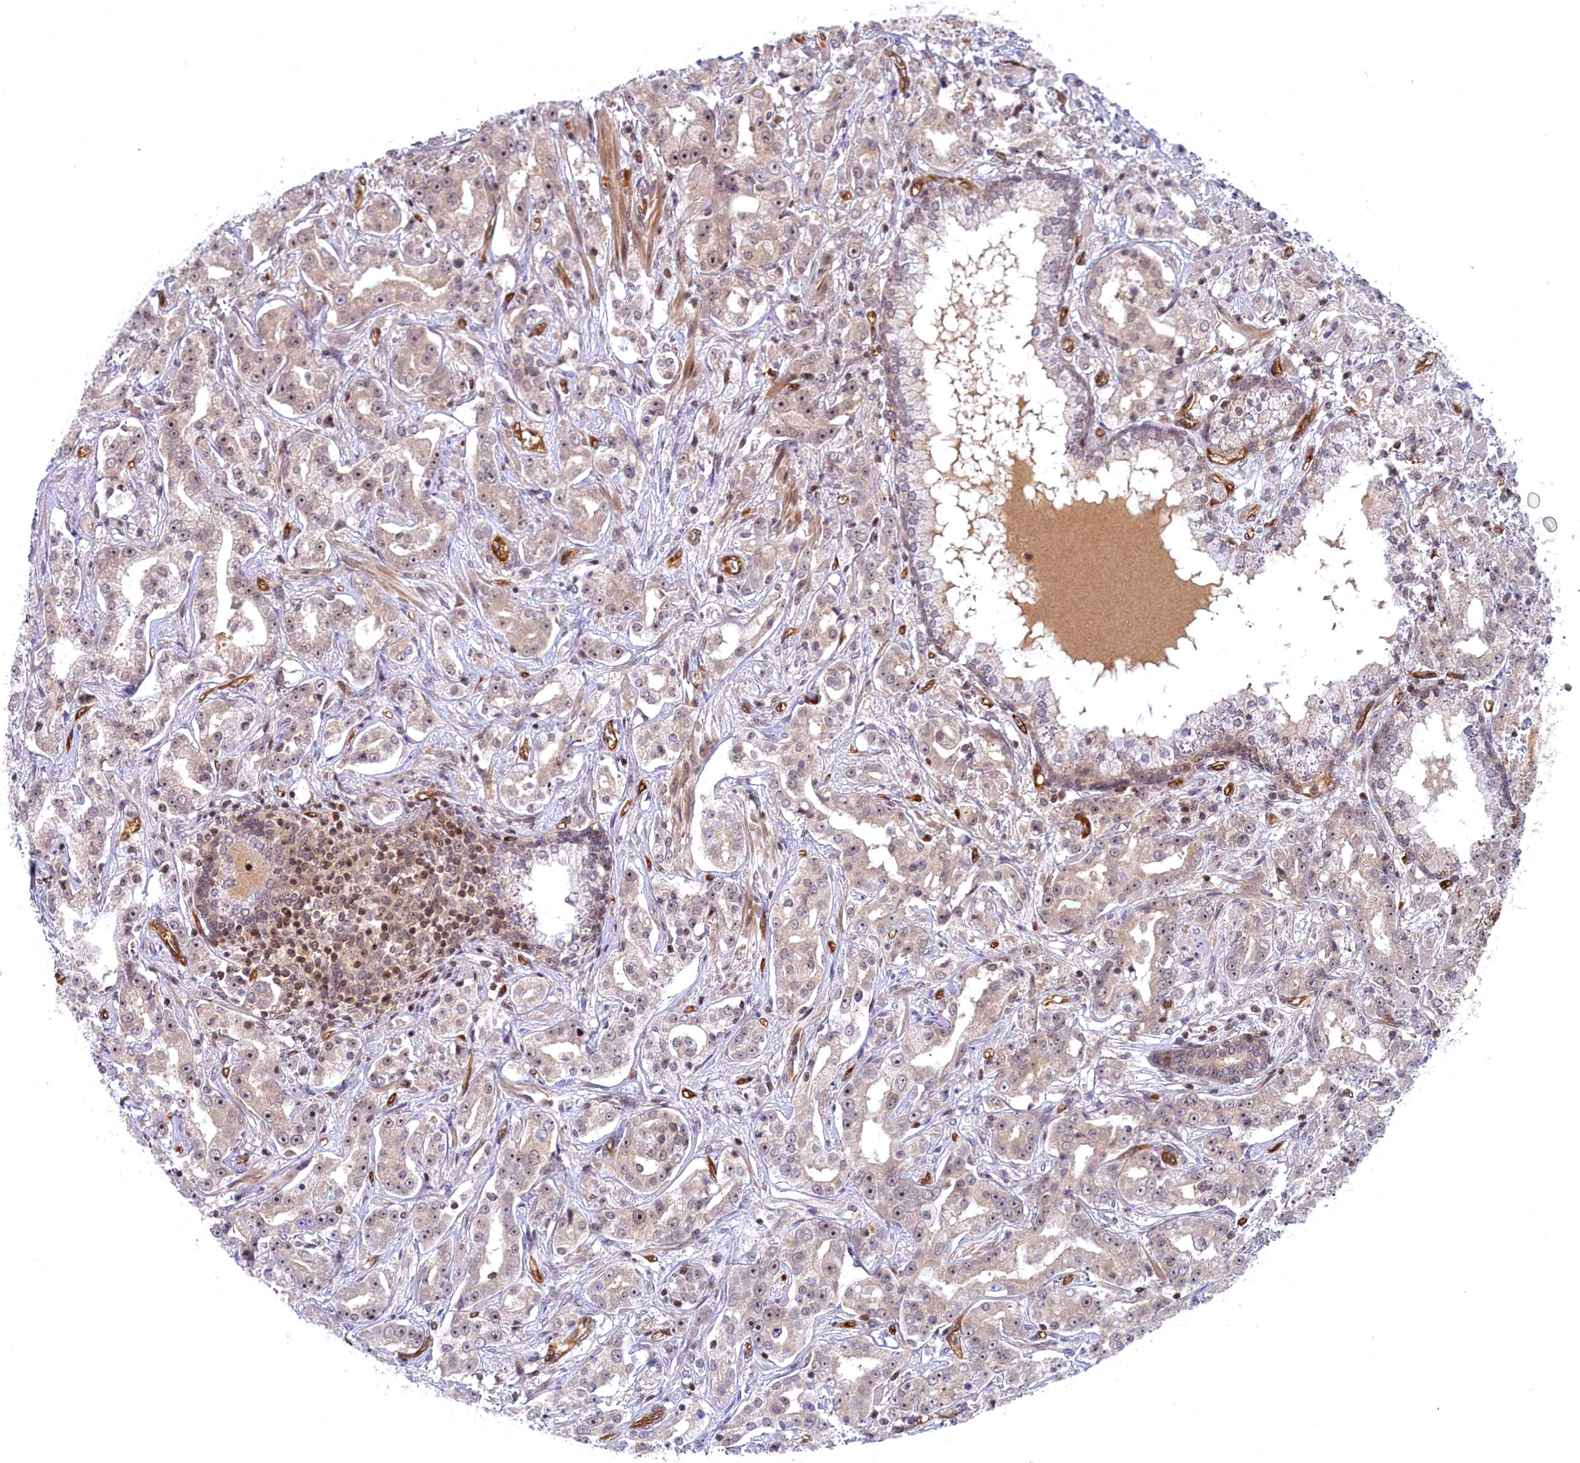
{"staining": {"intensity": "weak", "quantity": "25%-75%", "location": "cytoplasmic/membranous,nuclear"}, "tissue": "prostate cancer", "cell_type": "Tumor cells", "image_type": "cancer", "snomed": [{"axis": "morphology", "description": "Adenocarcinoma, High grade"}, {"axis": "topography", "description": "Prostate"}], "caption": "A histopathology image of adenocarcinoma (high-grade) (prostate) stained for a protein exhibits weak cytoplasmic/membranous and nuclear brown staining in tumor cells.", "gene": "SNRK", "patient": {"sex": "male", "age": 63}}